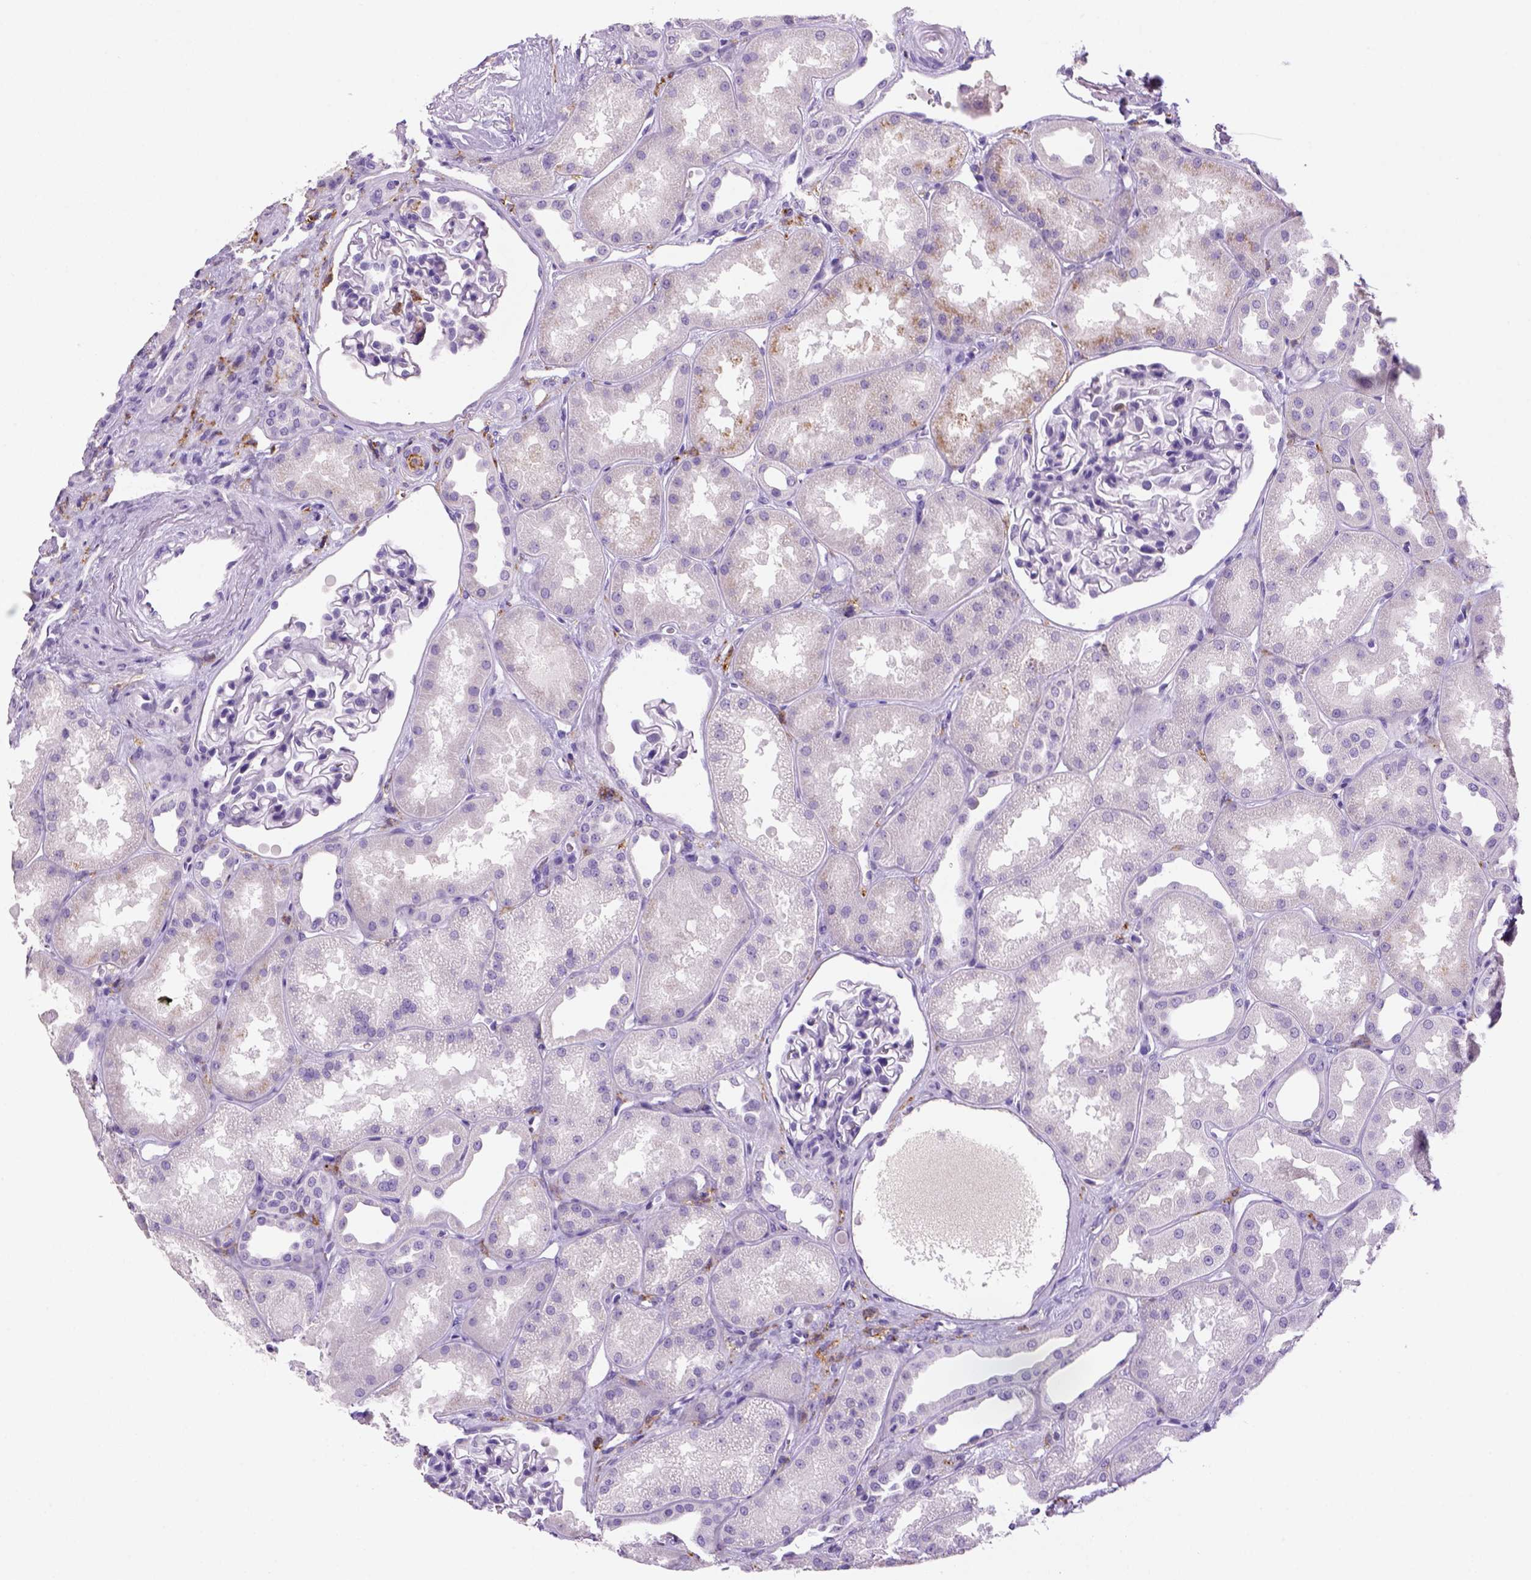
{"staining": {"intensity": "negative", "quantity": "none", "location": "none"}, "tissue": "kidney", "cell_type": "Cells in glomeruli", "image_type": "normal", "snomed": [{"axis": "morphology", "description": "Normal tissue, NOS"}, {"axis": "topography", "description": "Kidney"}], "caption": "This histopathology image is of unremarkable kidney stained with immunohistochemistry to label a protein in brown with the nuclei are counter-stained blue. There is no expression in cells in glomeruli. (Immunohistochemistry, brightfield microscopy, high magnification).", "gene": "CD14", "patient": {"sex": "male", "age": 61}}